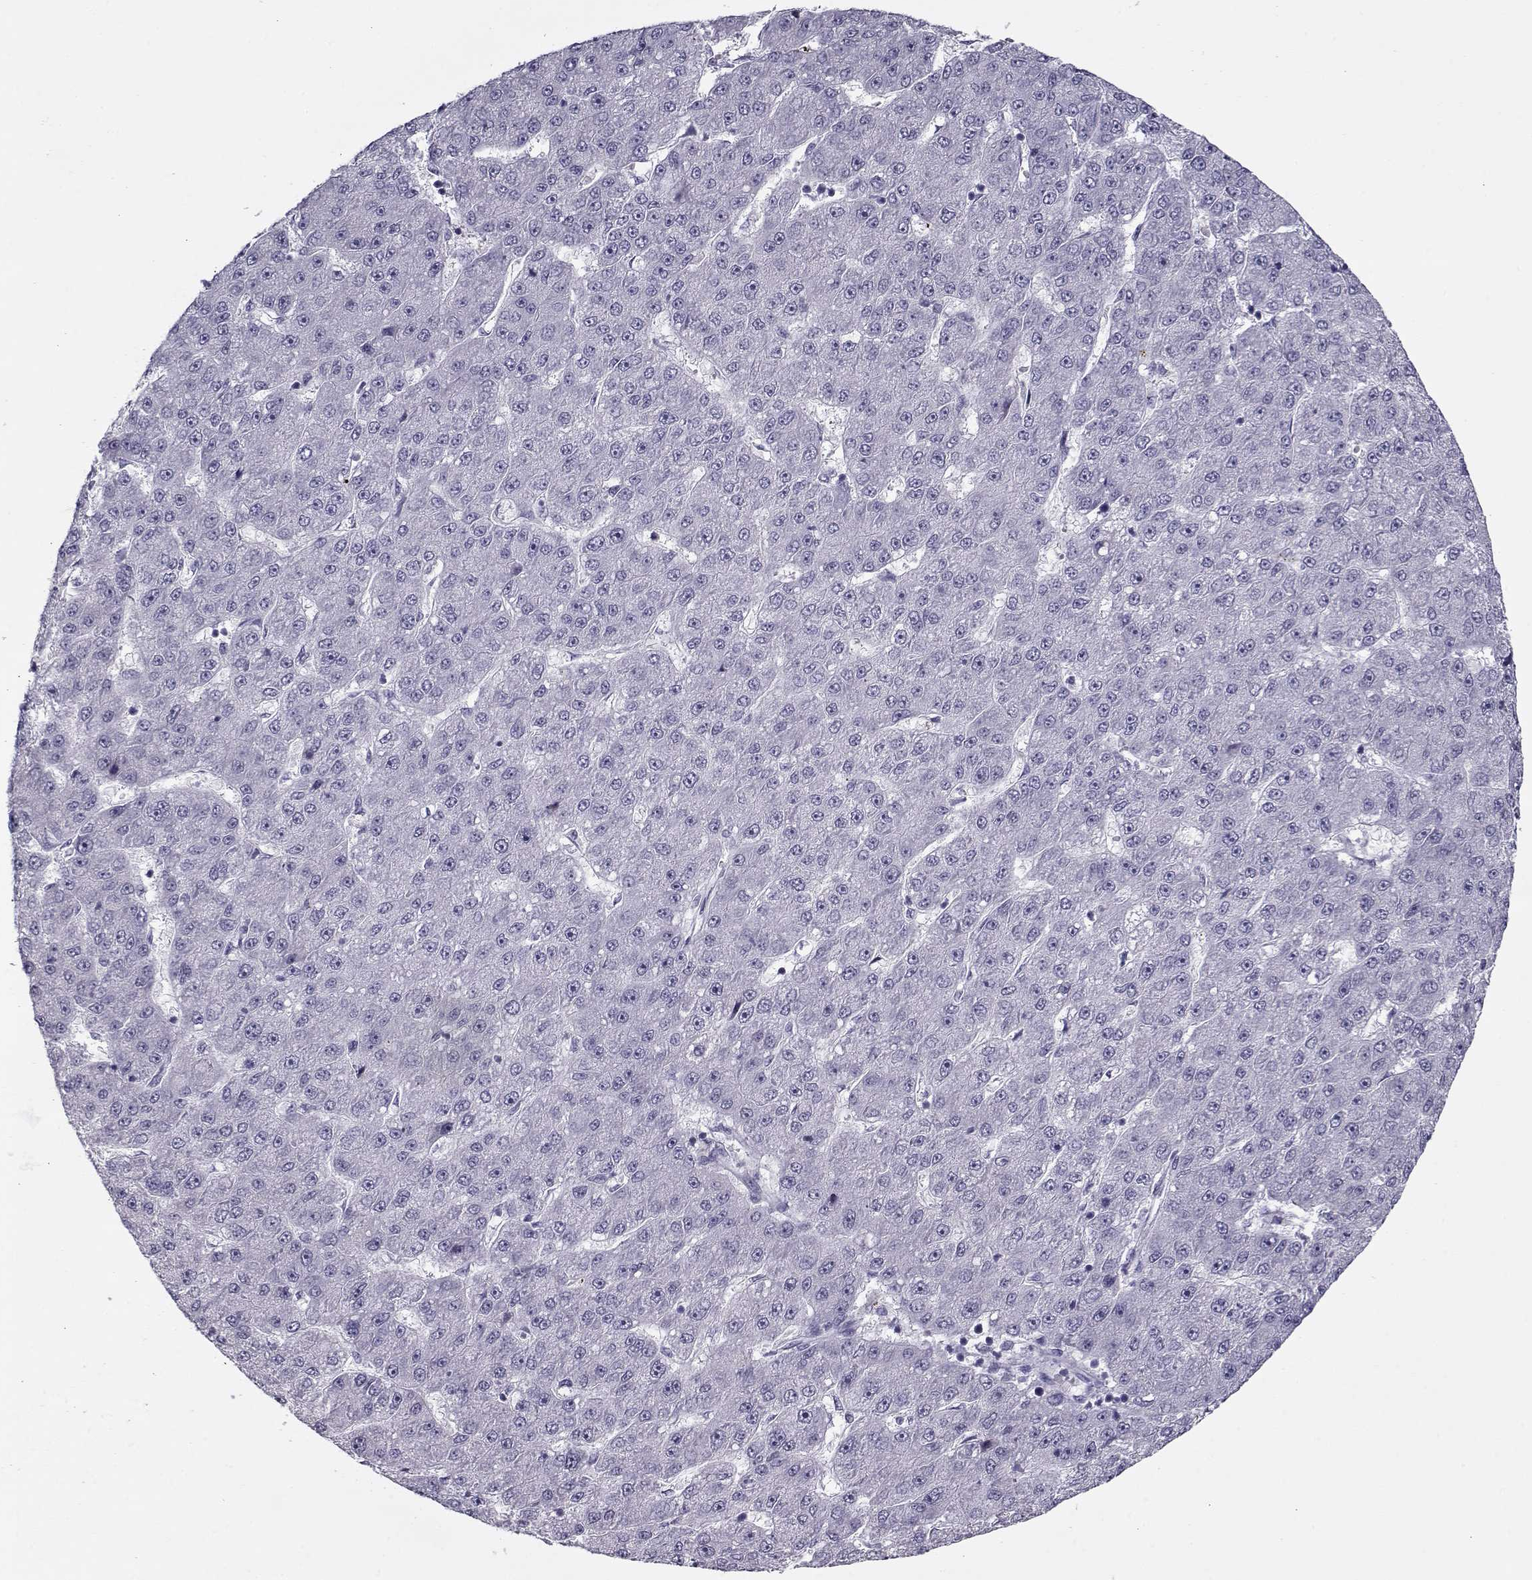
{"staining": {"intensity": "negative", "quantity": "none", "location": "none"}, "tissue": "liver cancer", "cell_type": "Tumor cells", "image_type": "cancer", "snomed": [{"axis": "morphology", "description": "Carcinoma, Hepatocellular, NOS"}, {"axis": "topography", "description": "Liver"}], "caption": "Immunohistochemistry histopathology image of neoplastic tissue: liver cancer (hepatocellular carcinoma) stained with DAB exhibits no significant protein staining in tumor cells.", "gene": "PP2D1", "patient": {"sex": "male", "age": 67}}